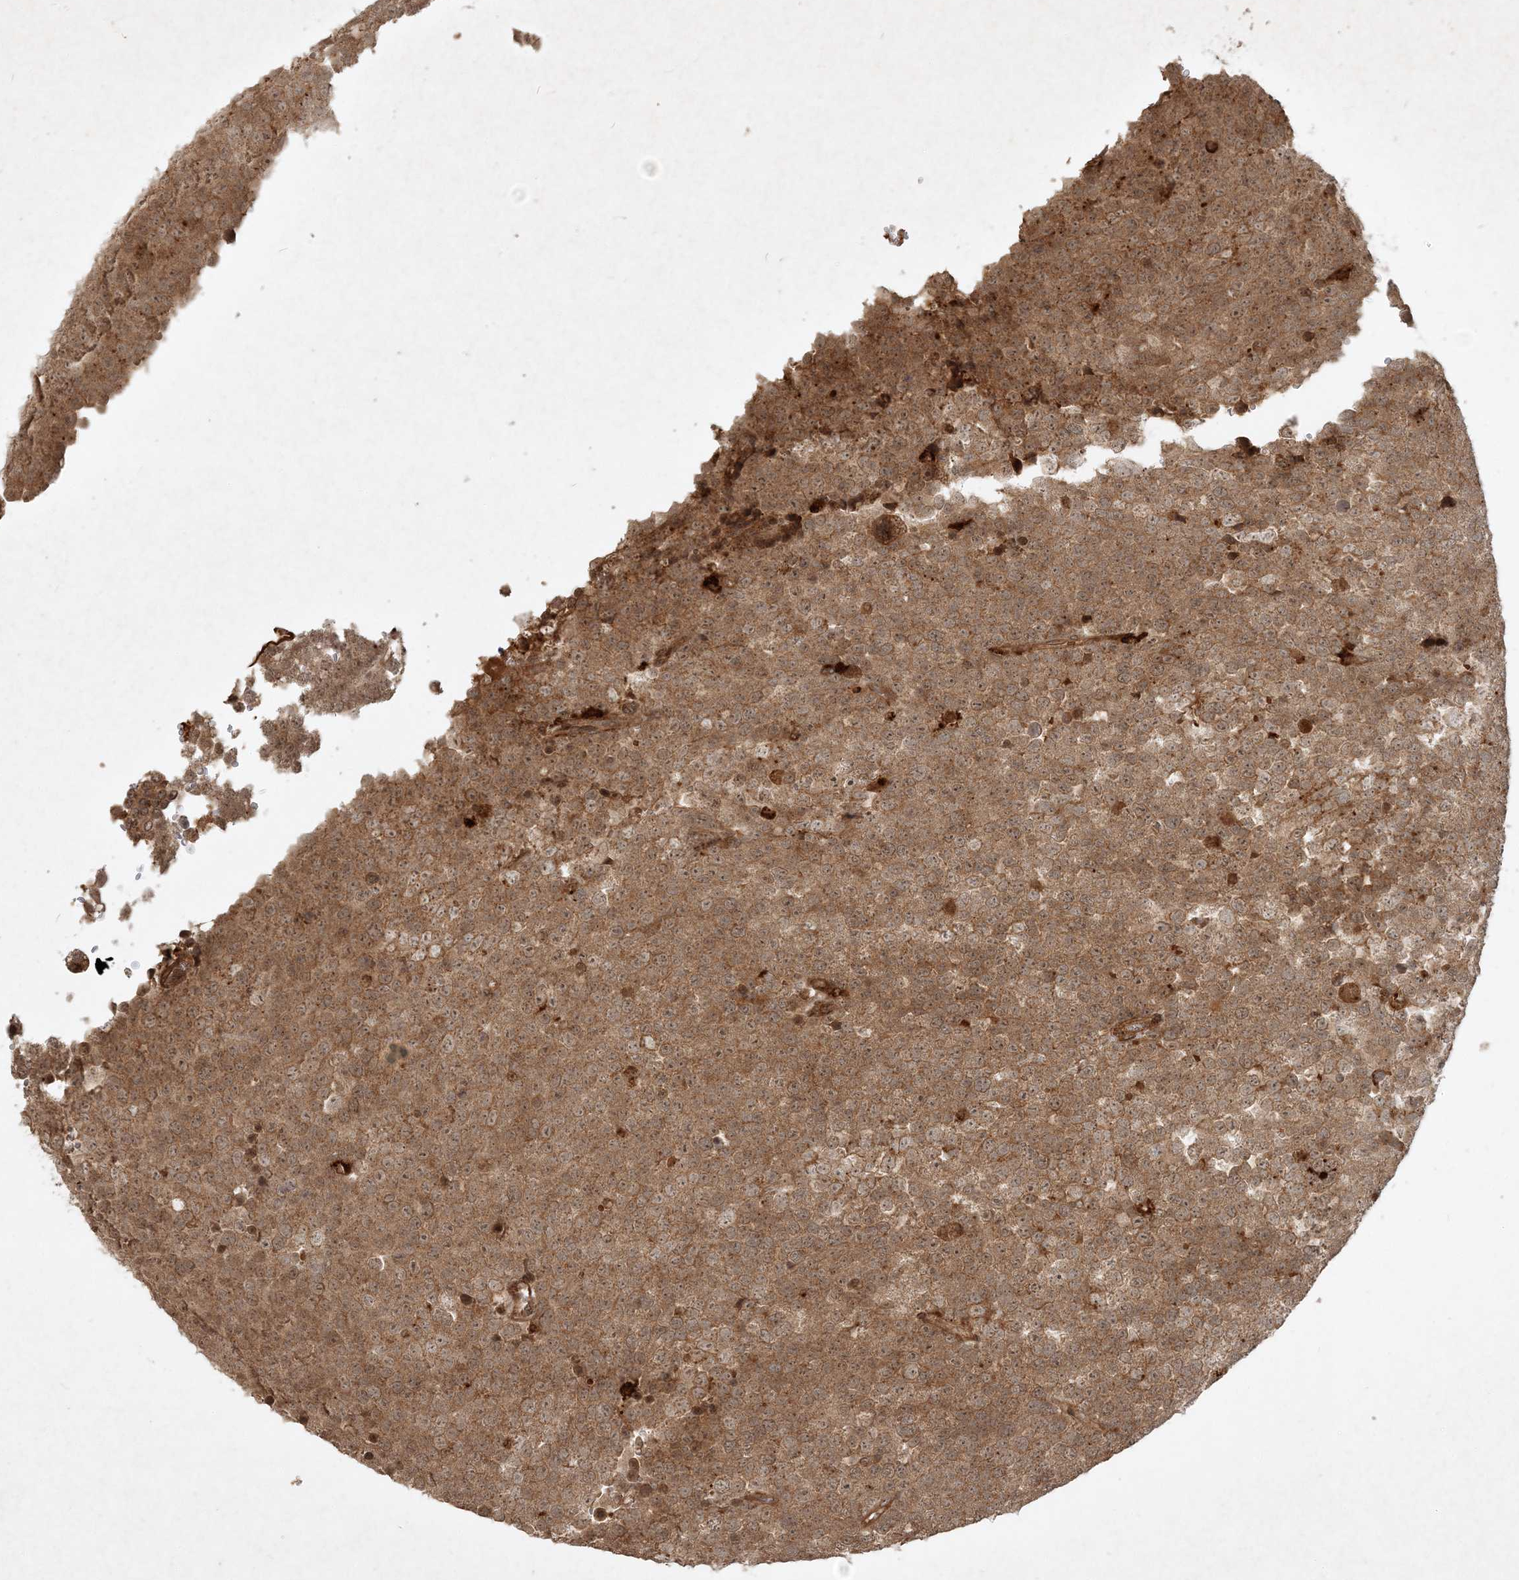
{"staining": {"intensity": "moderate", "quantity": ">75%", "location": "cytoplasmic/membranous,nuclear"}, "tissue": "testis cancer", "cell_type": "Tumor cells", "image_type": "cancer", "snomed": [{"axis": "morphology", "description": "Seminoma, NOS"}, {"axis": "topography", "description": "Testis"}], "caption": "Testis seminoma stained with DAB IHC displays medium levels of moderate cytoplasmic/membranous and nuclear staining in approximately >75% of tumor cells. (IHC, brightfield microscopy, high magnification).", "gene": "NARS1", "patient": {"sex": "male", "age": 71}}